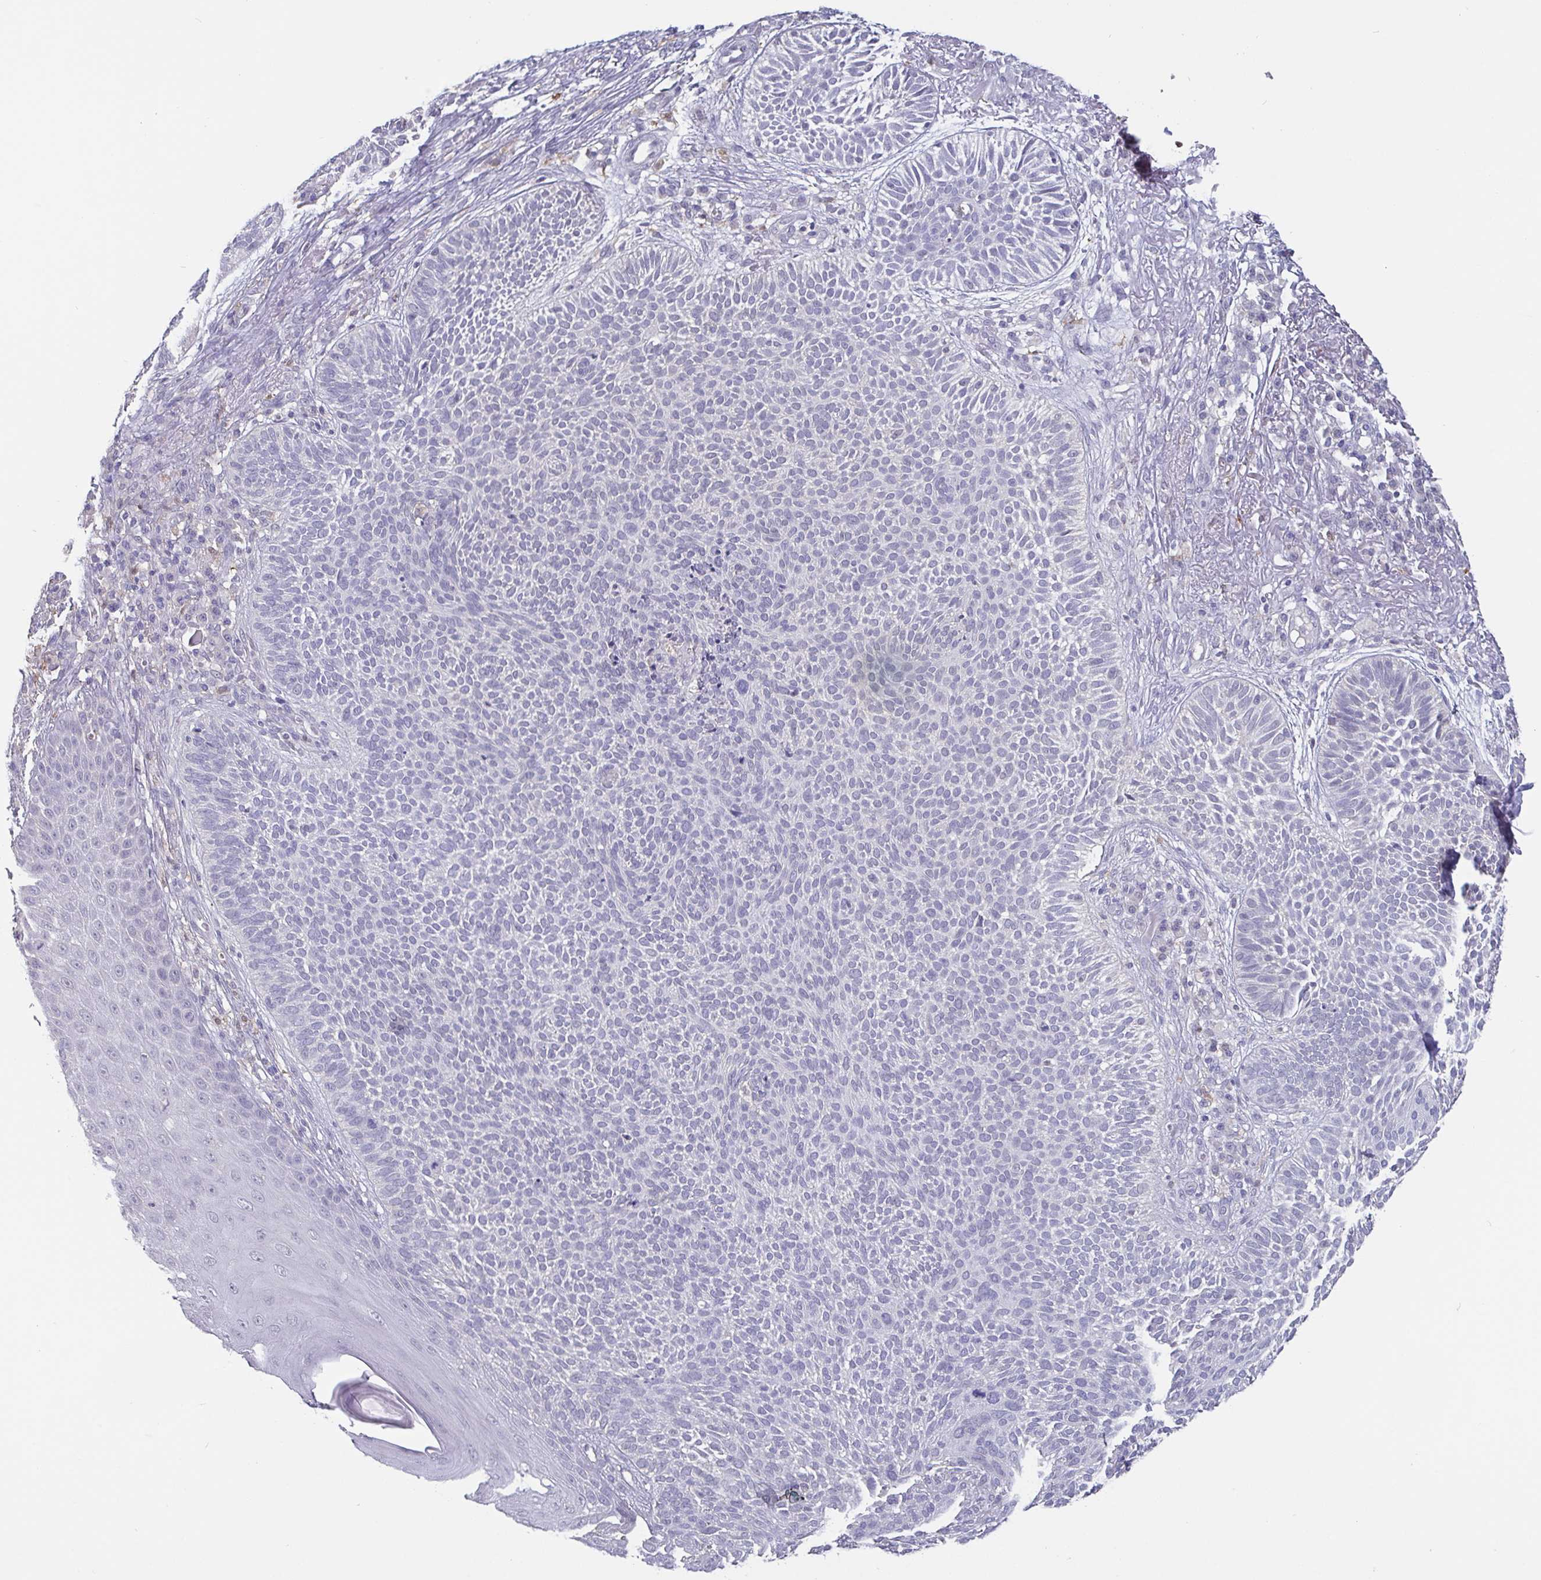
{"staining": {"intensity": "negative", "quantity": "none", "location": "none"}, "tissue": "skin cancer", "cell_type": "Tumor cells", "image_type": "cancer", "snomed": [{"axis": "morphology", "description": "Basal cell carcinoma"}, {"axis": "topography", "description": "Skin"}, {"axis": "topography", "description": "Skin of face"}], "caption": "Tumor cells show no significant expression in skin basal cell carcinoma. (Immunohistochemistry (ihc), brightfield microscopy, high magnification).", "gene": "IDH1", "patient": {"sex": "female", "age": 82}}